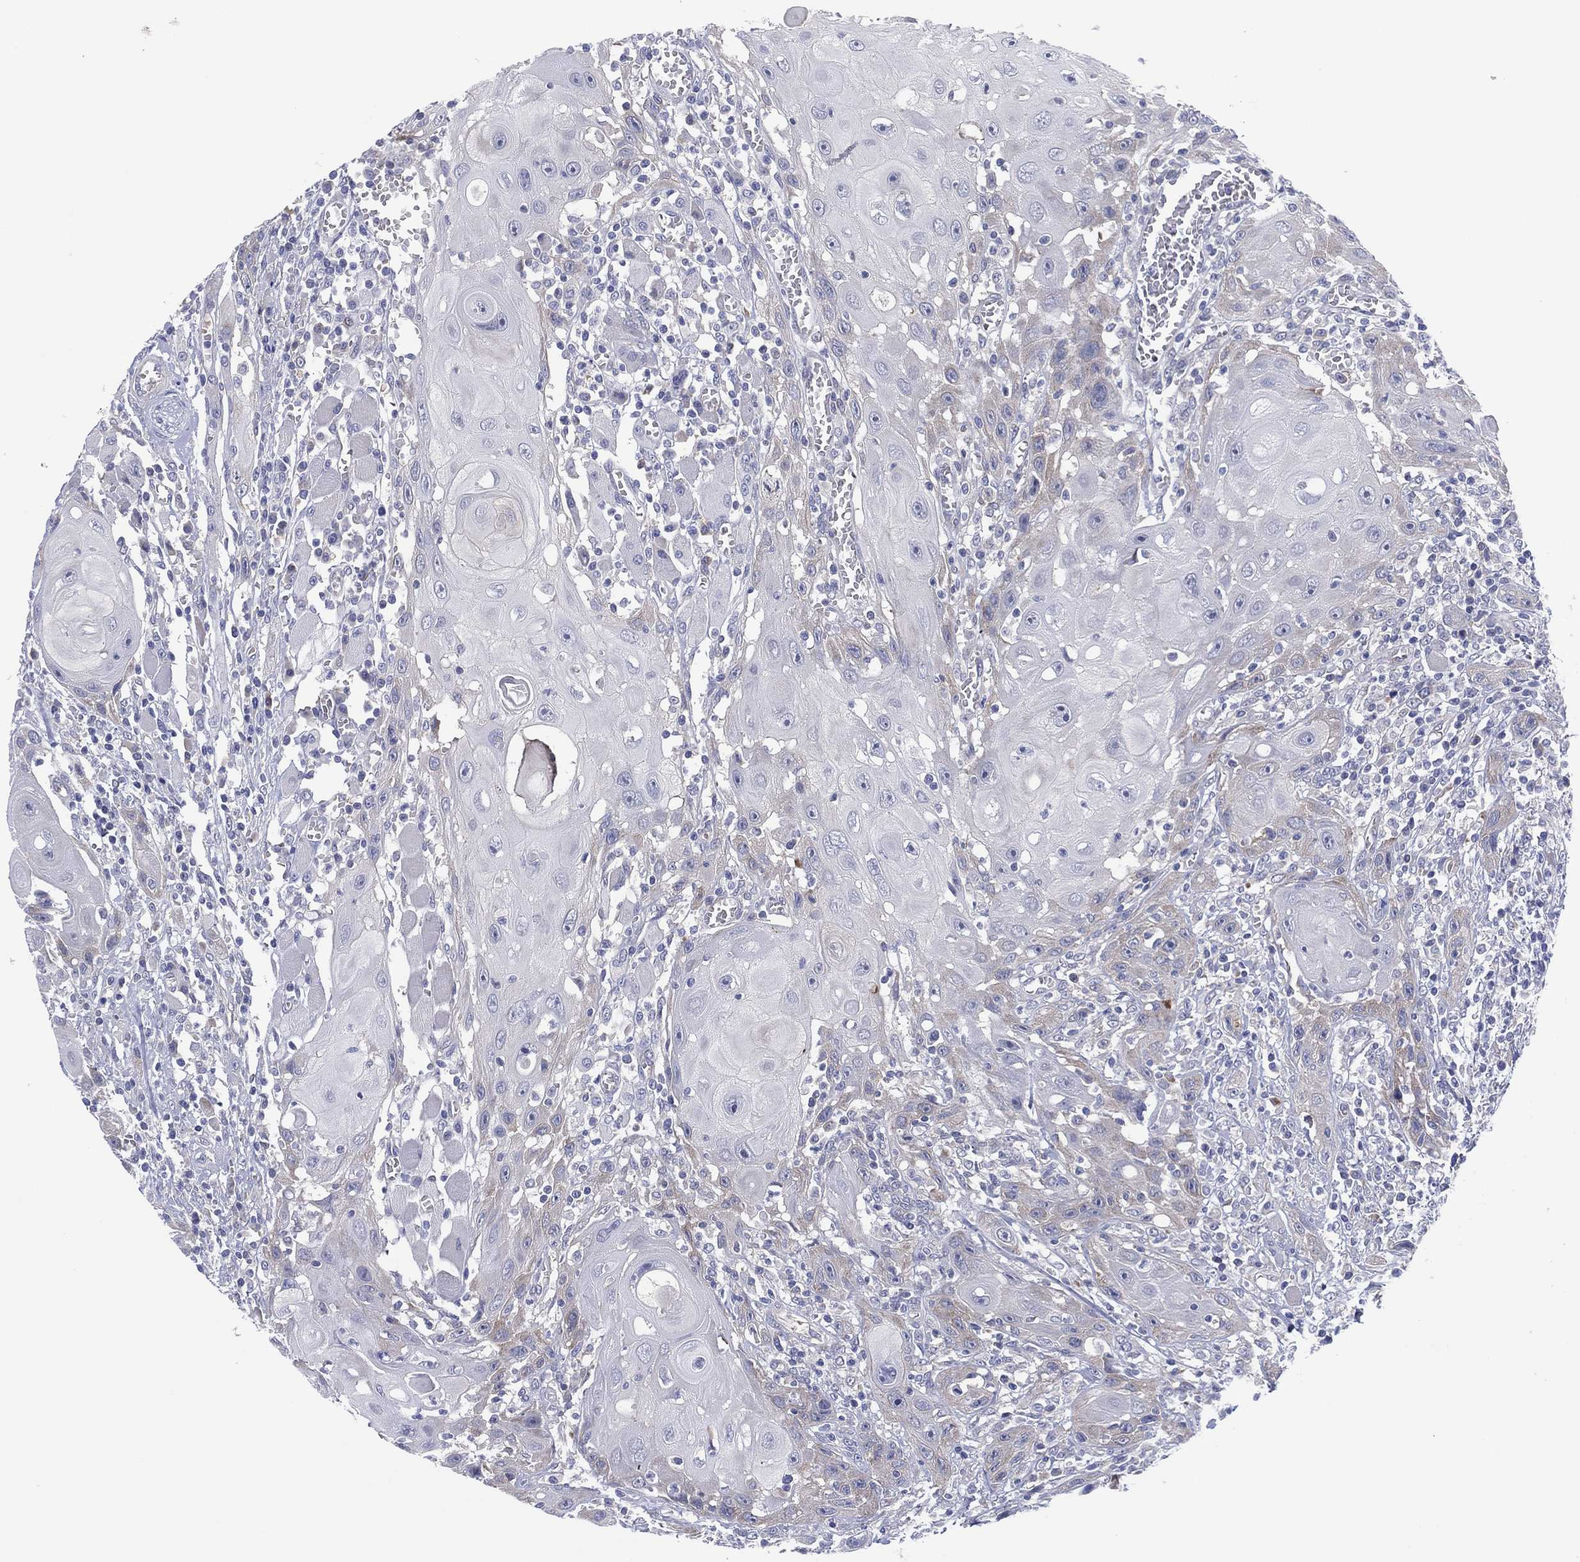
{"staining": {"intensity": "negative", "quantity": "none", "location": "none"}, "tissue": "head and neck cancer", "cell_type": "Tumor cells", "image_type": "cancer", "snomed": [{"axis": "morphology", "description": "Normal tissue, NOS"}, {"axis": "morphology", "description": "Squamous cell carcinoma, NOS"}, {"axis": "topography", "description": "Oral tissue"}, {"axis": "topography", "description": "Head-Neck"}], "caption": "Immunohistochemical staining of head and neck cancer (squamous cell carcinoma) exhibits no significant expression in tumor cells.", "gene": "HEATR4", "patient": {"sex": "male", "age": 71}}